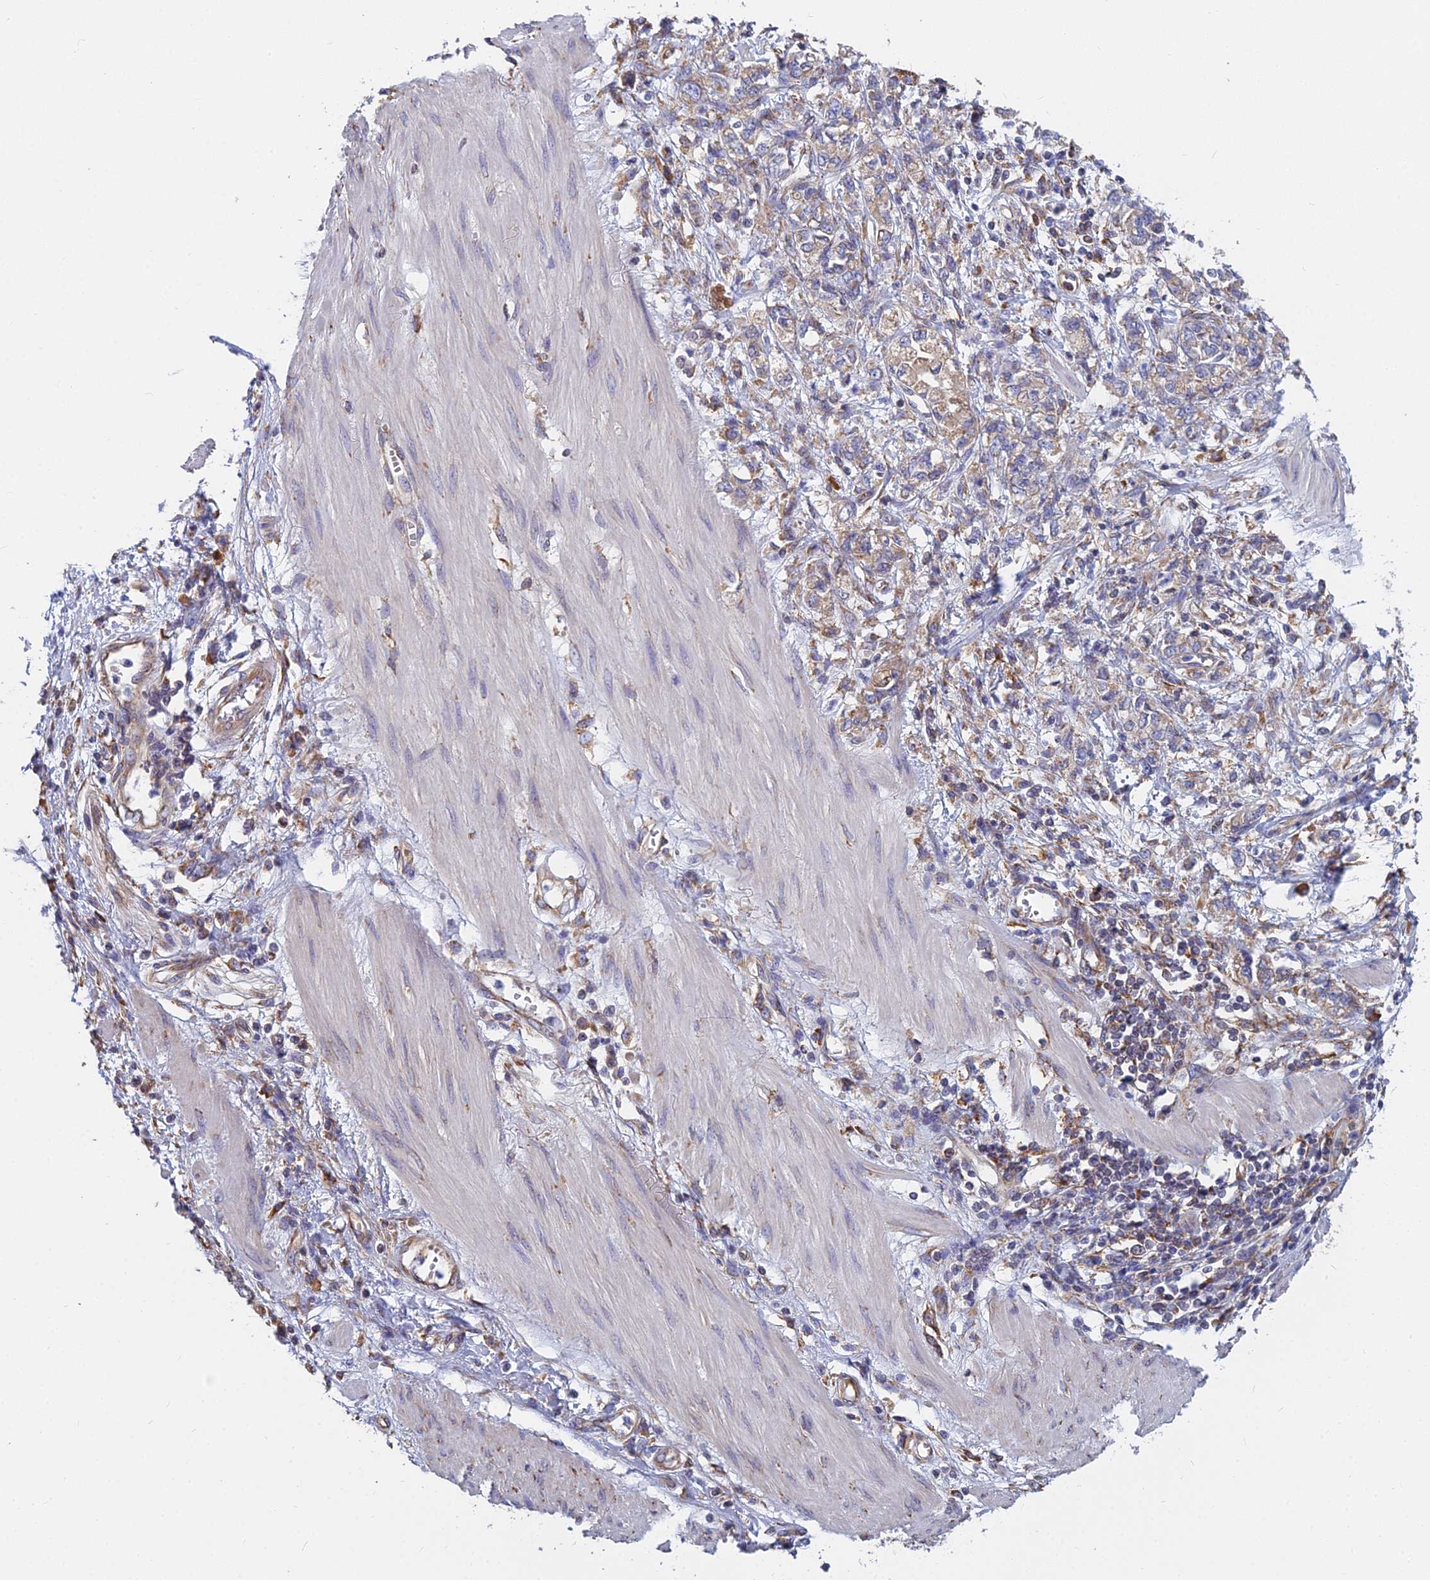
{"staining": {"intensity": "moderate", "quantity": "25%-75%", "location": "cytoplasmic/membranous"}, "tissue": "stomach cancer", "cell_type": "Tumor cells", "image_type": "cancer", "snomed": [{"axis": "morphology", "description": "Adenocarcinoma, NOS"}, {"axis": "topography", "description": "Stomach"}], "caption": "Protein staining exhibits moderate cytoplasmic/membranous staining in approximately 25%-75% of tumor cells in stomach cancer (adenocarcinoma).", "gene": "KIAA1143", "patient": {"sex": "female", "age": 76}}